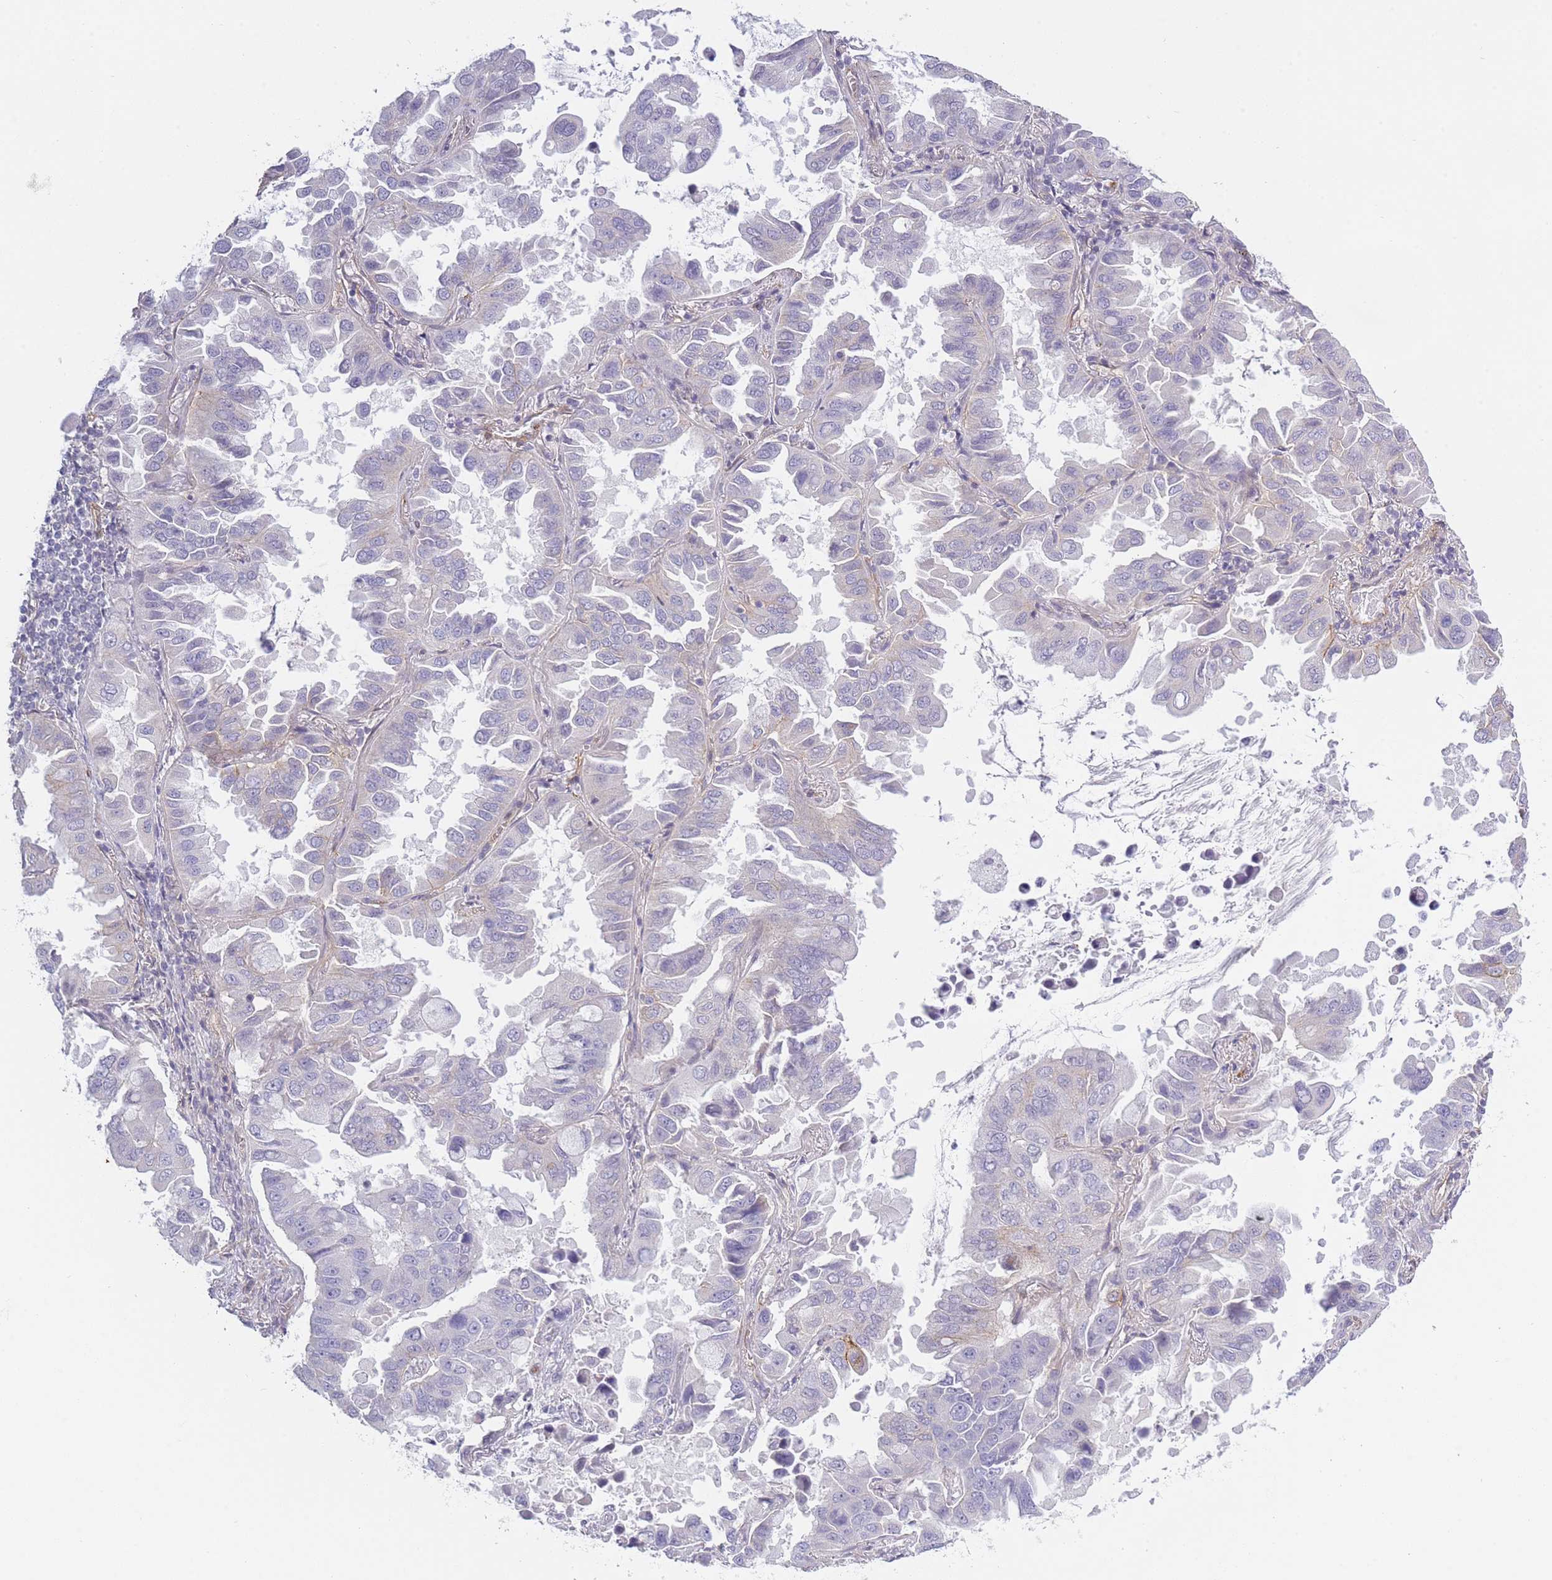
{"staining": {"intensity": "negative", "quantity": "none", "location": "none"}, "tissue": "lung cancer", "cell_type": "Tumor cells", "image_type": "cancer", "snomed": [{"axis": "morphology", "description": "Adenocarcinoma, NOS"}, {"axis": "topography", "description": "Lung"}], "caption": "Tumor cells are negative for brown protein staining in adenocarcinoma (lung).", "gene": "SLC7A6", "patient": {"sex": "male", "age": 64}}